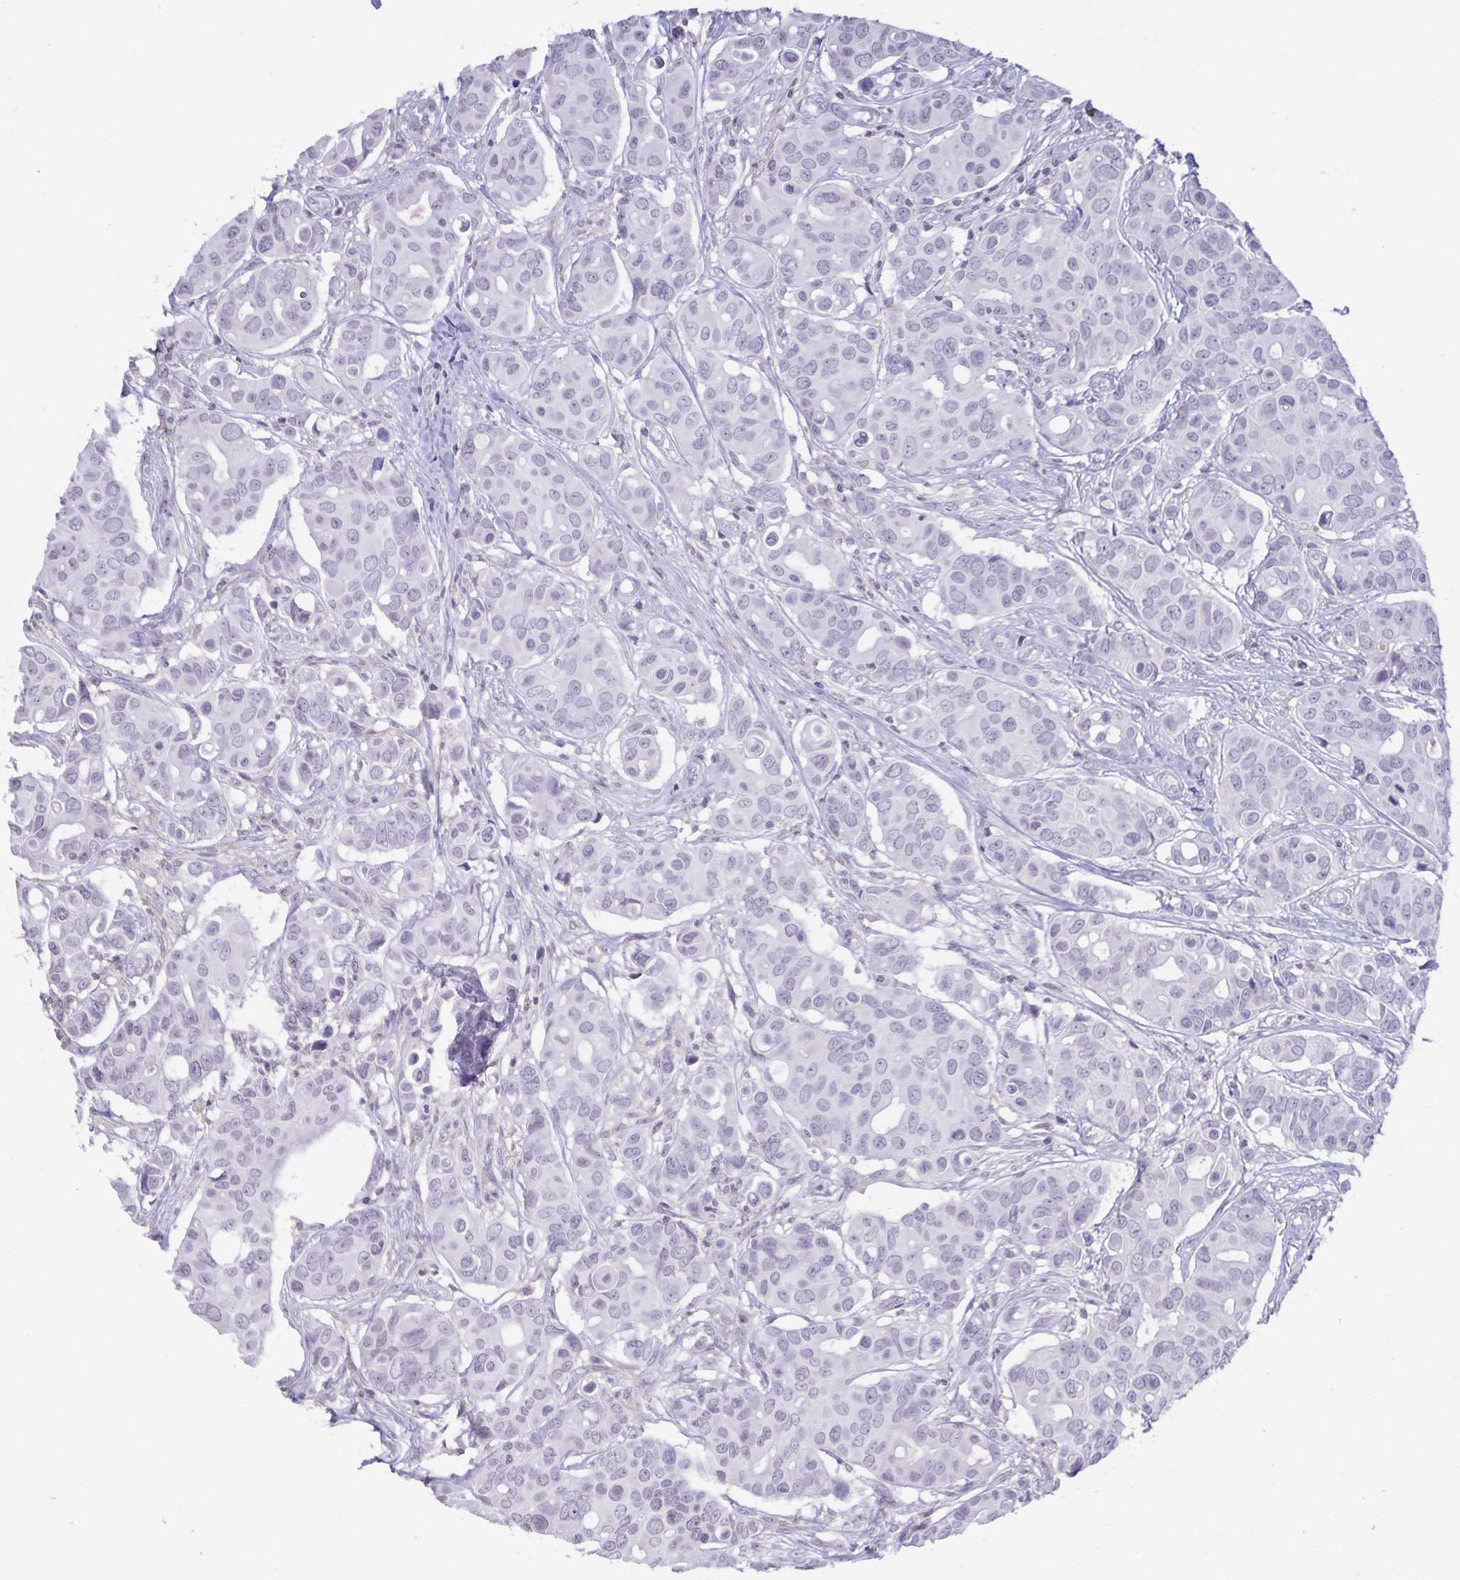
{"staining": {"intensity": "negative", "quantity": "none", "location": "none"}, "tissue": "breast cancer", "cell_type": "Tumor cells", "image_type": "cancer", "snomed": [{"axis": "morphology", "description": "Normal tissue, NOS"}, {"axis": "morphology", "description": "Duct carcinoma"}, {"axis": "topography", "description": "Skin"}, {"axis": "topography", "description": "Breast"}], "caption": "Photomicrograph shows no protein staining in tumor cells of breast cancer tissue. Brightfield microscopy of immunohistochemistry (IHC) stained with DAB (brown) and hematoxylin (blue), captured at high magnification.", "gene": "AQP4", "patient": {"sex": "female", "age": 54}}